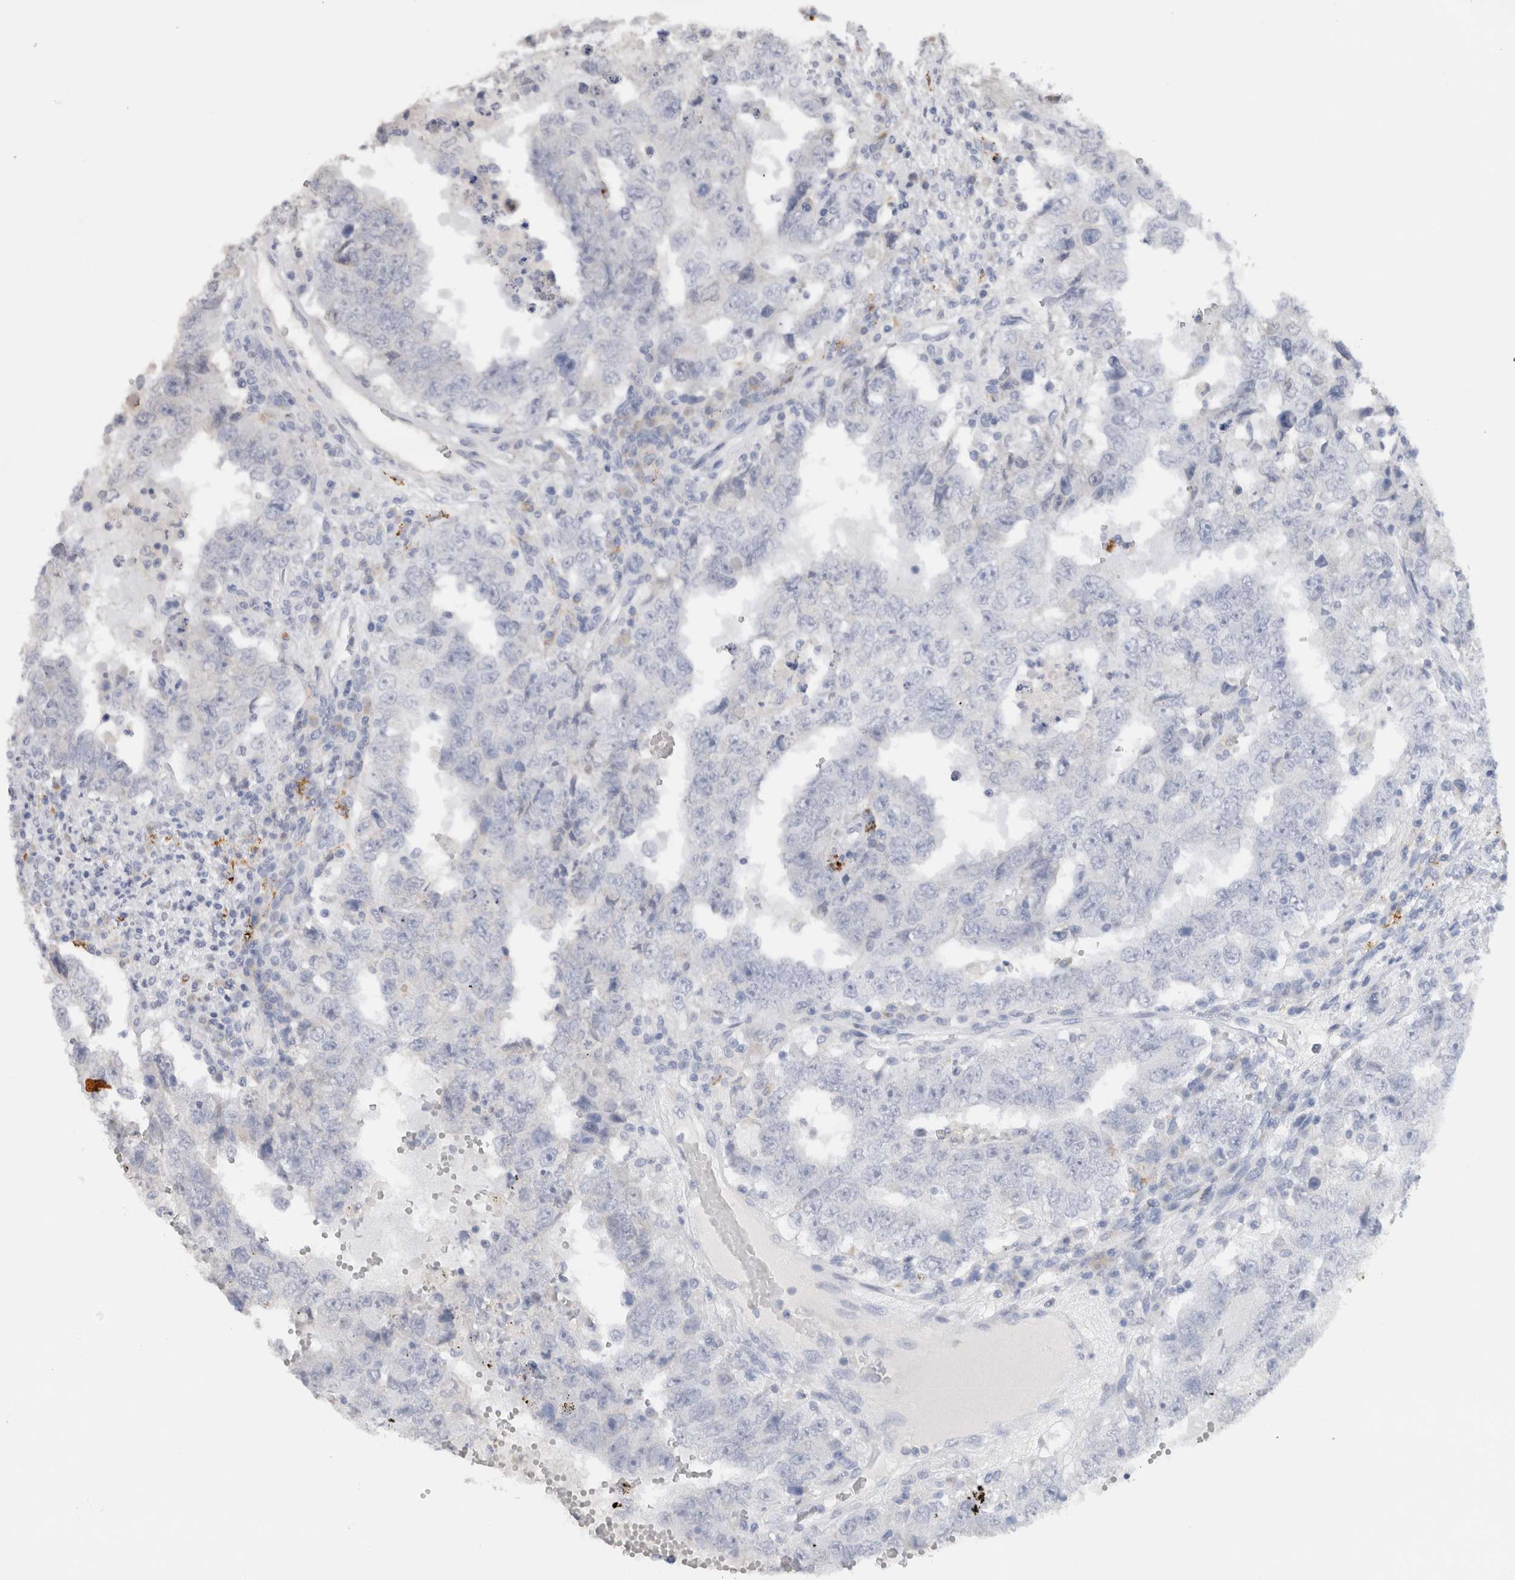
{"staining": {"intensity": "negative", "quantity": "none", "location": "none"}, "tissue": "testis cancer", "cell_type": "Tumor cells", "image_type": "cancer", "snomed": [{"axis": "morphology", "description": "Carcinoma, Embryonal, NOS"}, {"axis": "topography", "description": "Testis"}], "caption": "High power microscopy histopathology image of an immunohistochemistry micrograph of testis embryonal carcinoma, revealing no significant staining in tumor cells.", "gene": "LAMP3", "patient": {"sex": "male", "age": 26}}